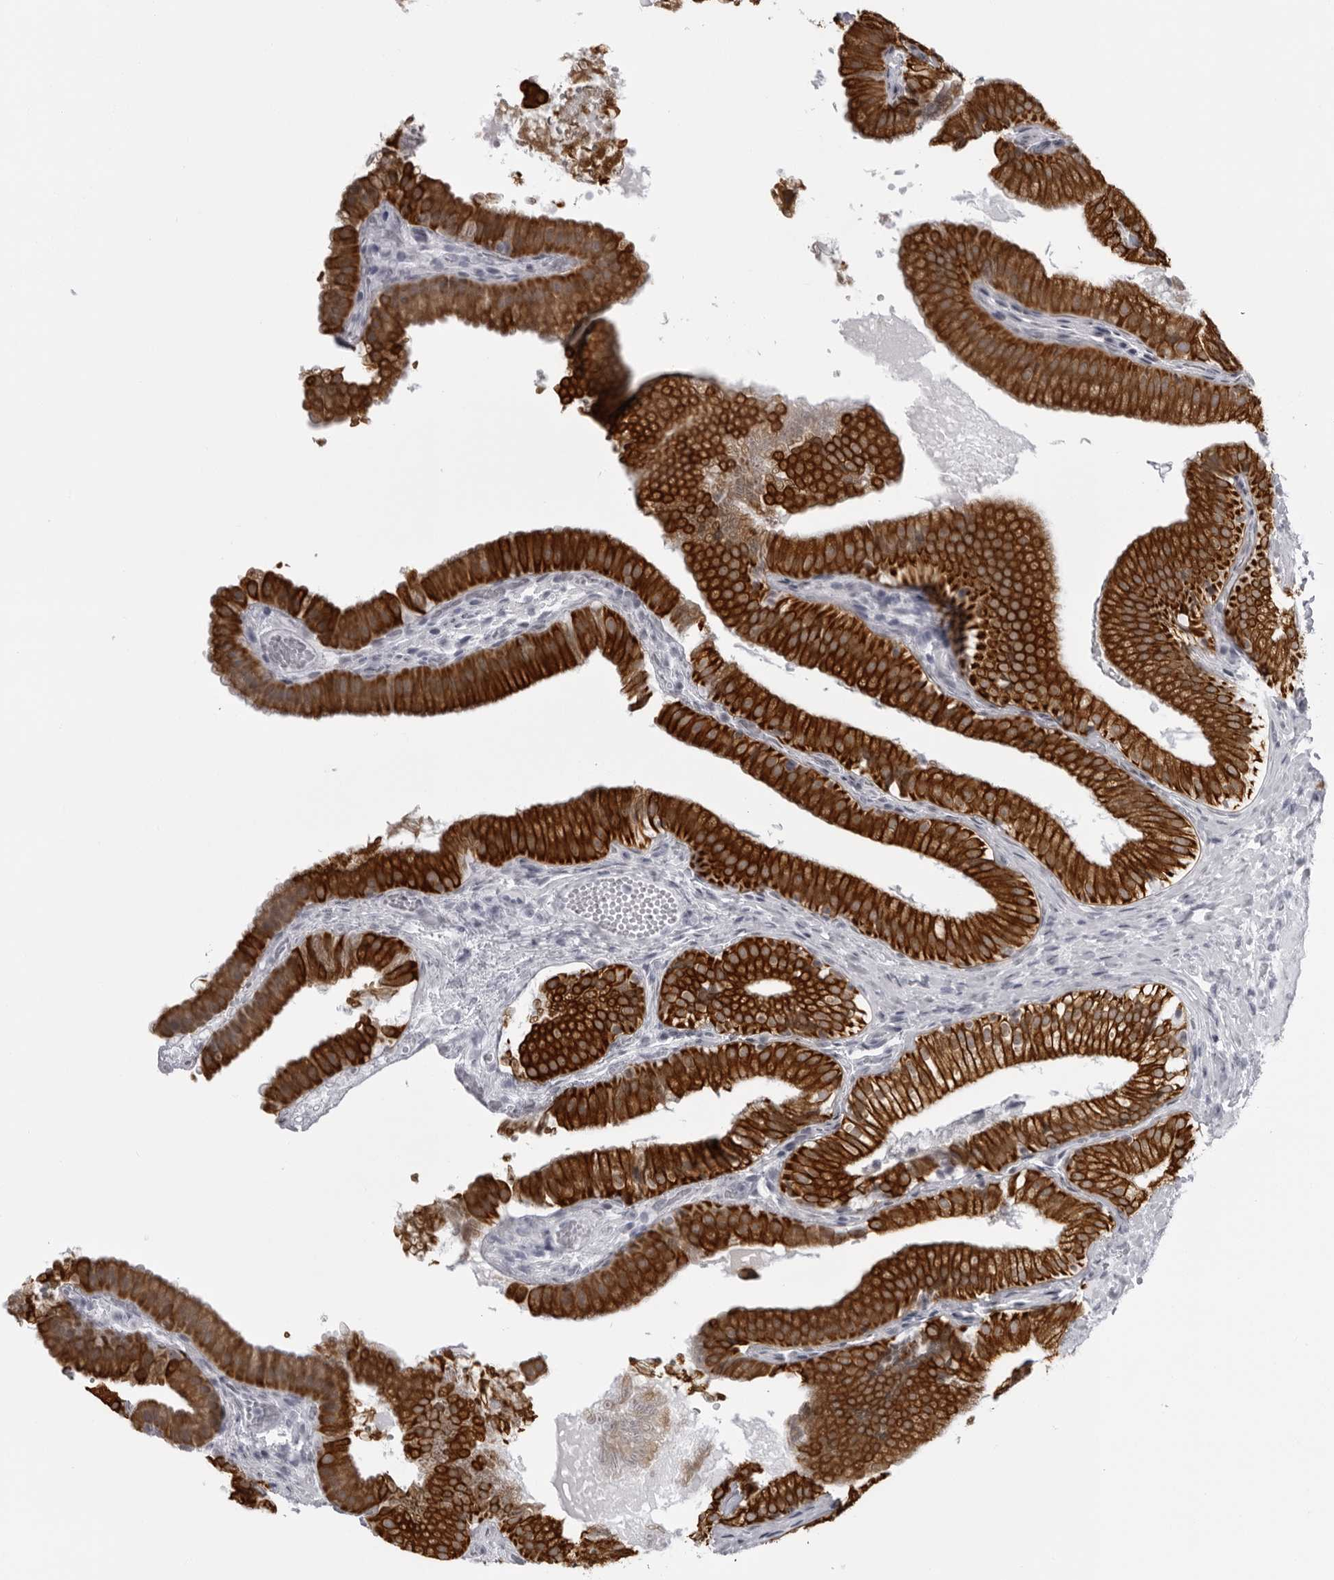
{"staining": {"intensity": "strong", "quantity": ">75%", "location": "cytoplasmic/membranous"}, "tissue": "gallbladder", "cell_type": "Glandular cells", "image_type": "normal", "snomed": [{"axis": "morphology", "description": "Normal tissue, NOS"}, {"axis": "topography", "description": "Gallbladder"}], "caption": "High-power microscopy captured an immunohistochemistry image of normal gallbladder, revealing strong cytoplasmic/membranous staining in about >75% of glandular cells.", "gene": "UROD", "patient": {"sex": "female", "age": 30}}